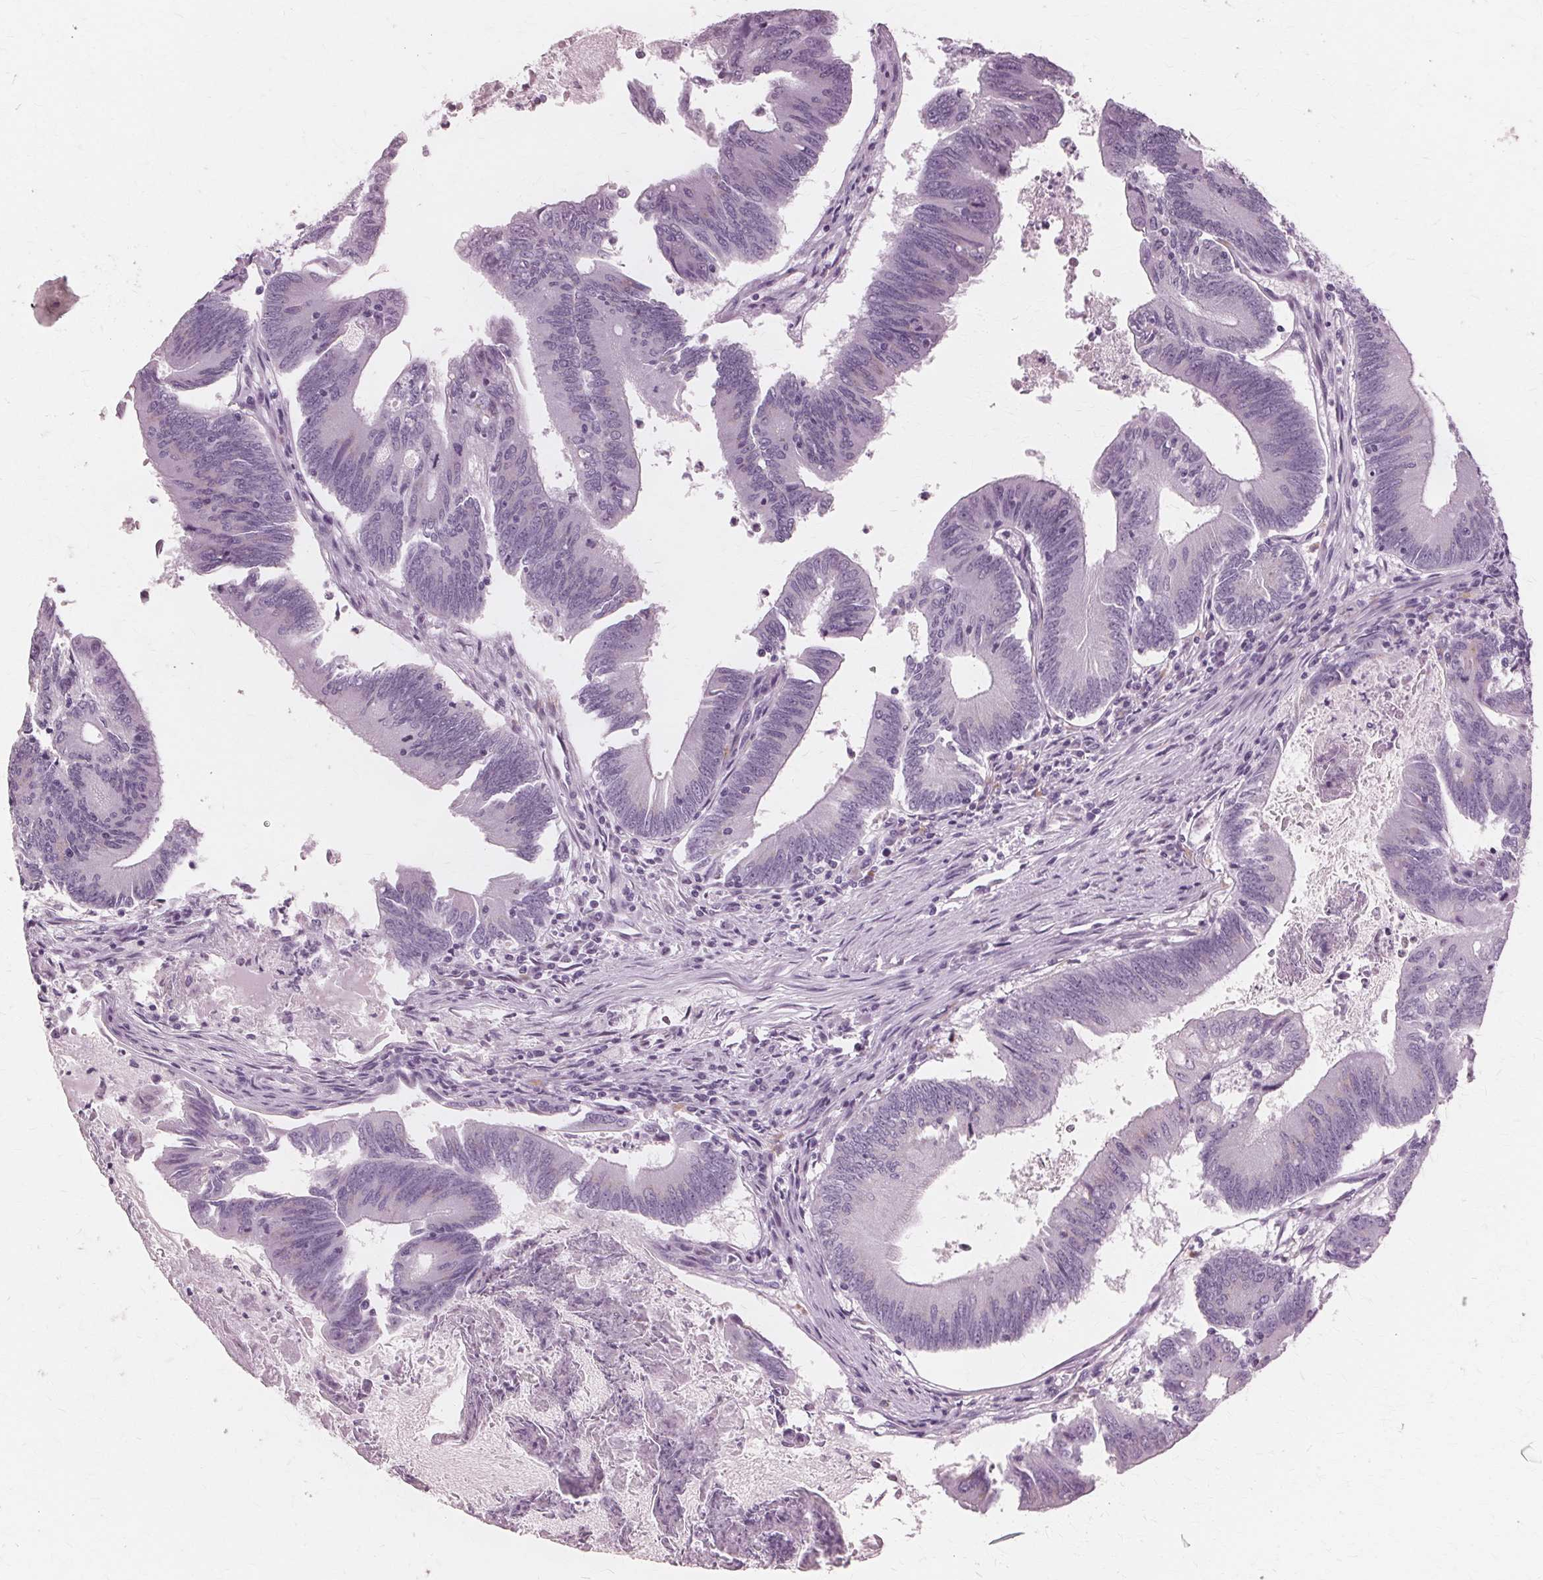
{"staining": {"intensity": "negative", "quantity": "none", "location": "none"}, "tissue": "colorectal cancer", "cell_type": "Tumor cells", "image_type": "cancer", "snomed": [{"axis": "morphology", "description": "Adenocarcinoma, NOS"}, {"axis": "topography", "description": "Colon"}], "caption": "Tumor cells are negative for brown protein staining in colorectal cancer (adenocarcinoma). (DAB (3,3'-diaminobenzidine) immunohistochemistry (IHC), high magnification).", "gene": "DNASE2", "patient": {"sex": "female", "age": 70}}